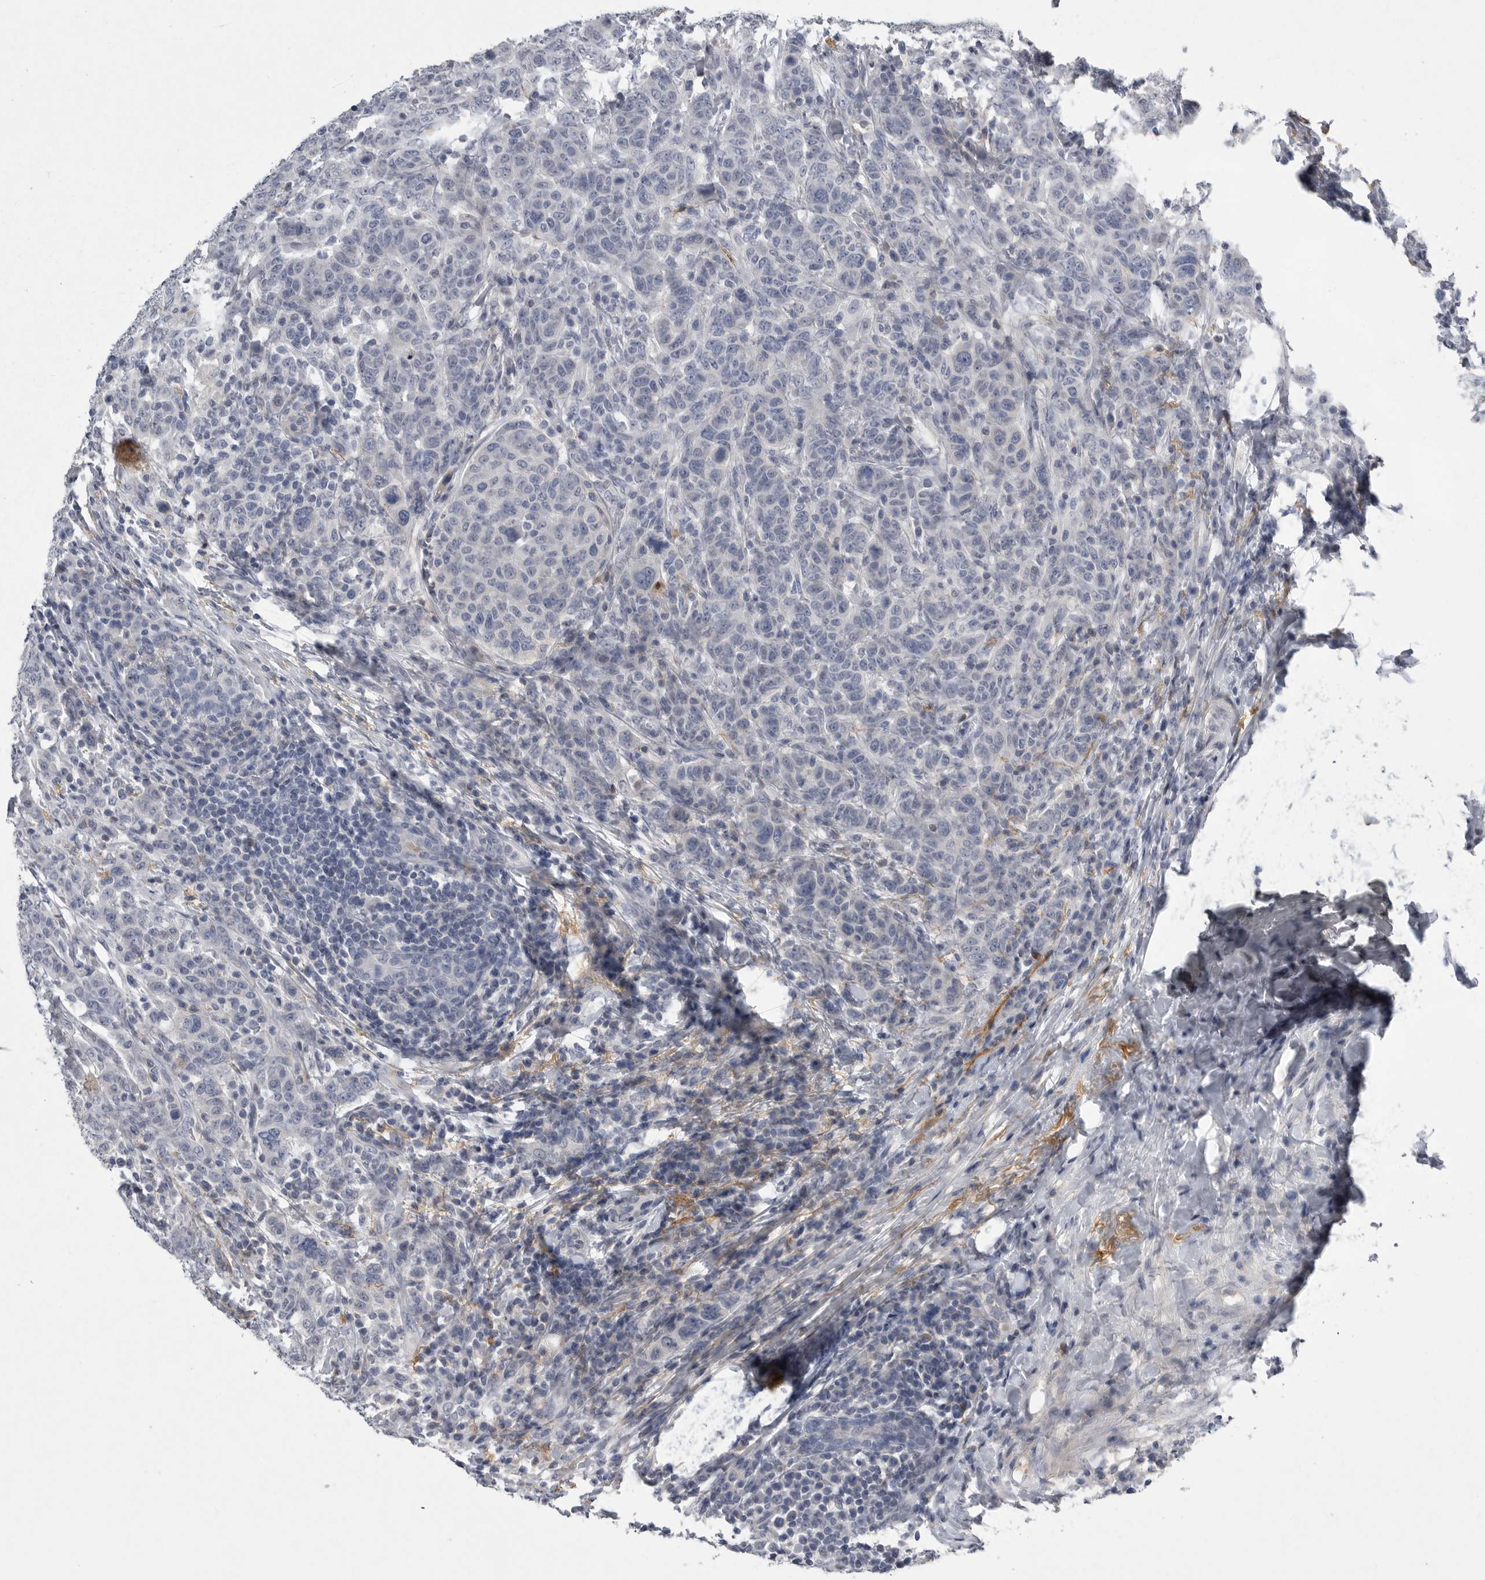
{"staining": {"intensity": "negative", "quantity": "none", "location": "none"}, "tissue": "breast cancer", "cell_type": "Tumor cells", "image_type": "cancer", "snomed": [{"axis": "morphology", "description": "Duct carcinoma"}, {"axis": "topography", "description": "Breast"}], "caption": "The photomicrograph reveals no significant staining in tumor cells of breast infiltrating ductal carcinoma.", "gene": "CRP", "patient": {"sex": "female", "age": 37}}